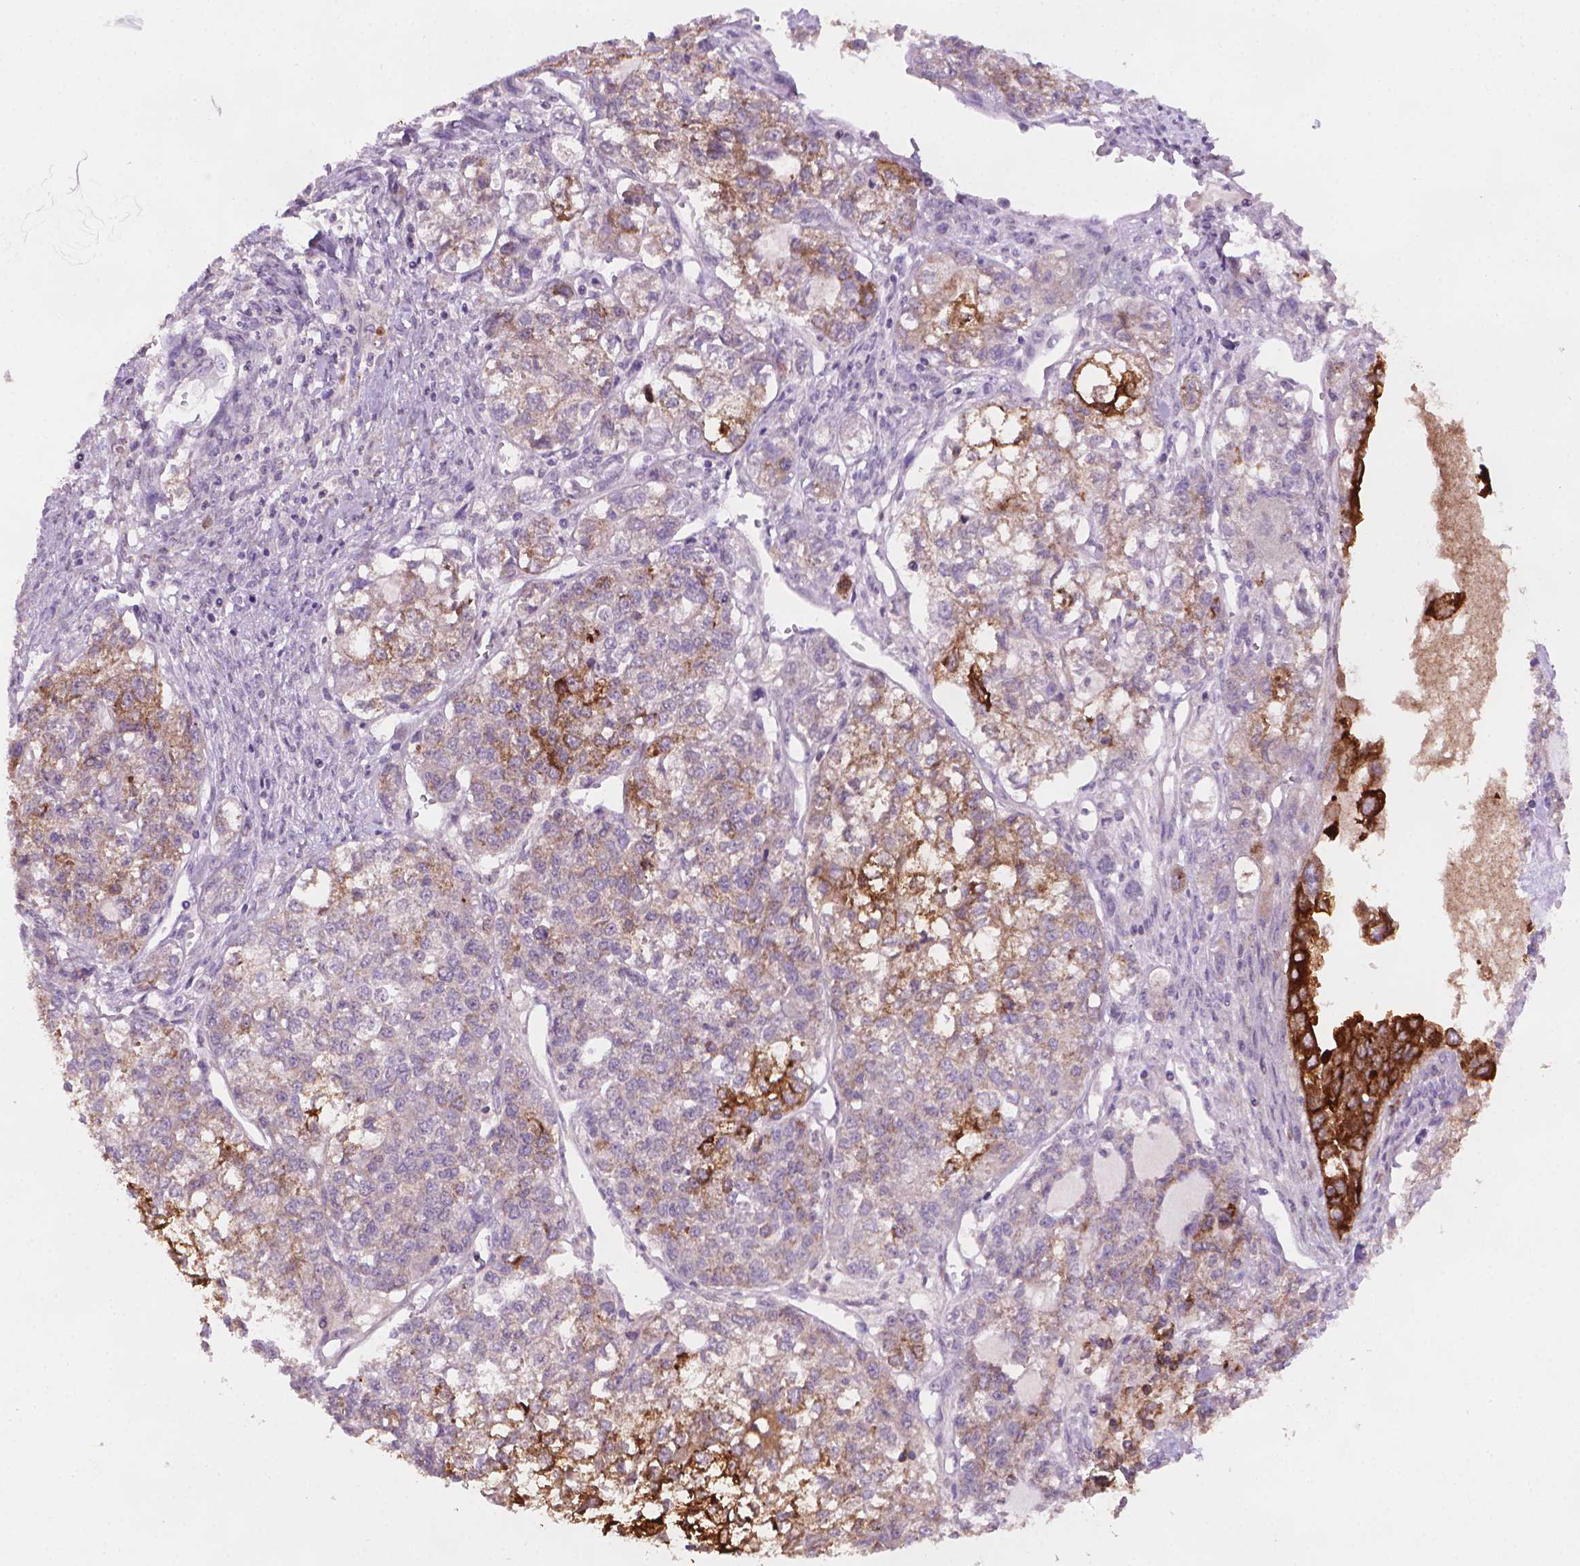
{"staining": {"intensity": "moderate", "quantity": ">75%", "location": "cytoplasmic/membranous"}, "tissue": "ovarian cancer", "cell_type": "Tumor cells", "image_type": "cancer", "snomed": [{"axis": "morphology", "description": "Carcinoma, endometroid"}, {"axis": "topography", "description": "Ovary"}], "caption": "A medium amount of moderate cytoplasmic/membranous staining is seen in approximately >75% of tumor cells in endometroid carcinoma (ovarian) tissue.", "gene": "MUC1", "patient": {"sex": "female", "age": 64}}